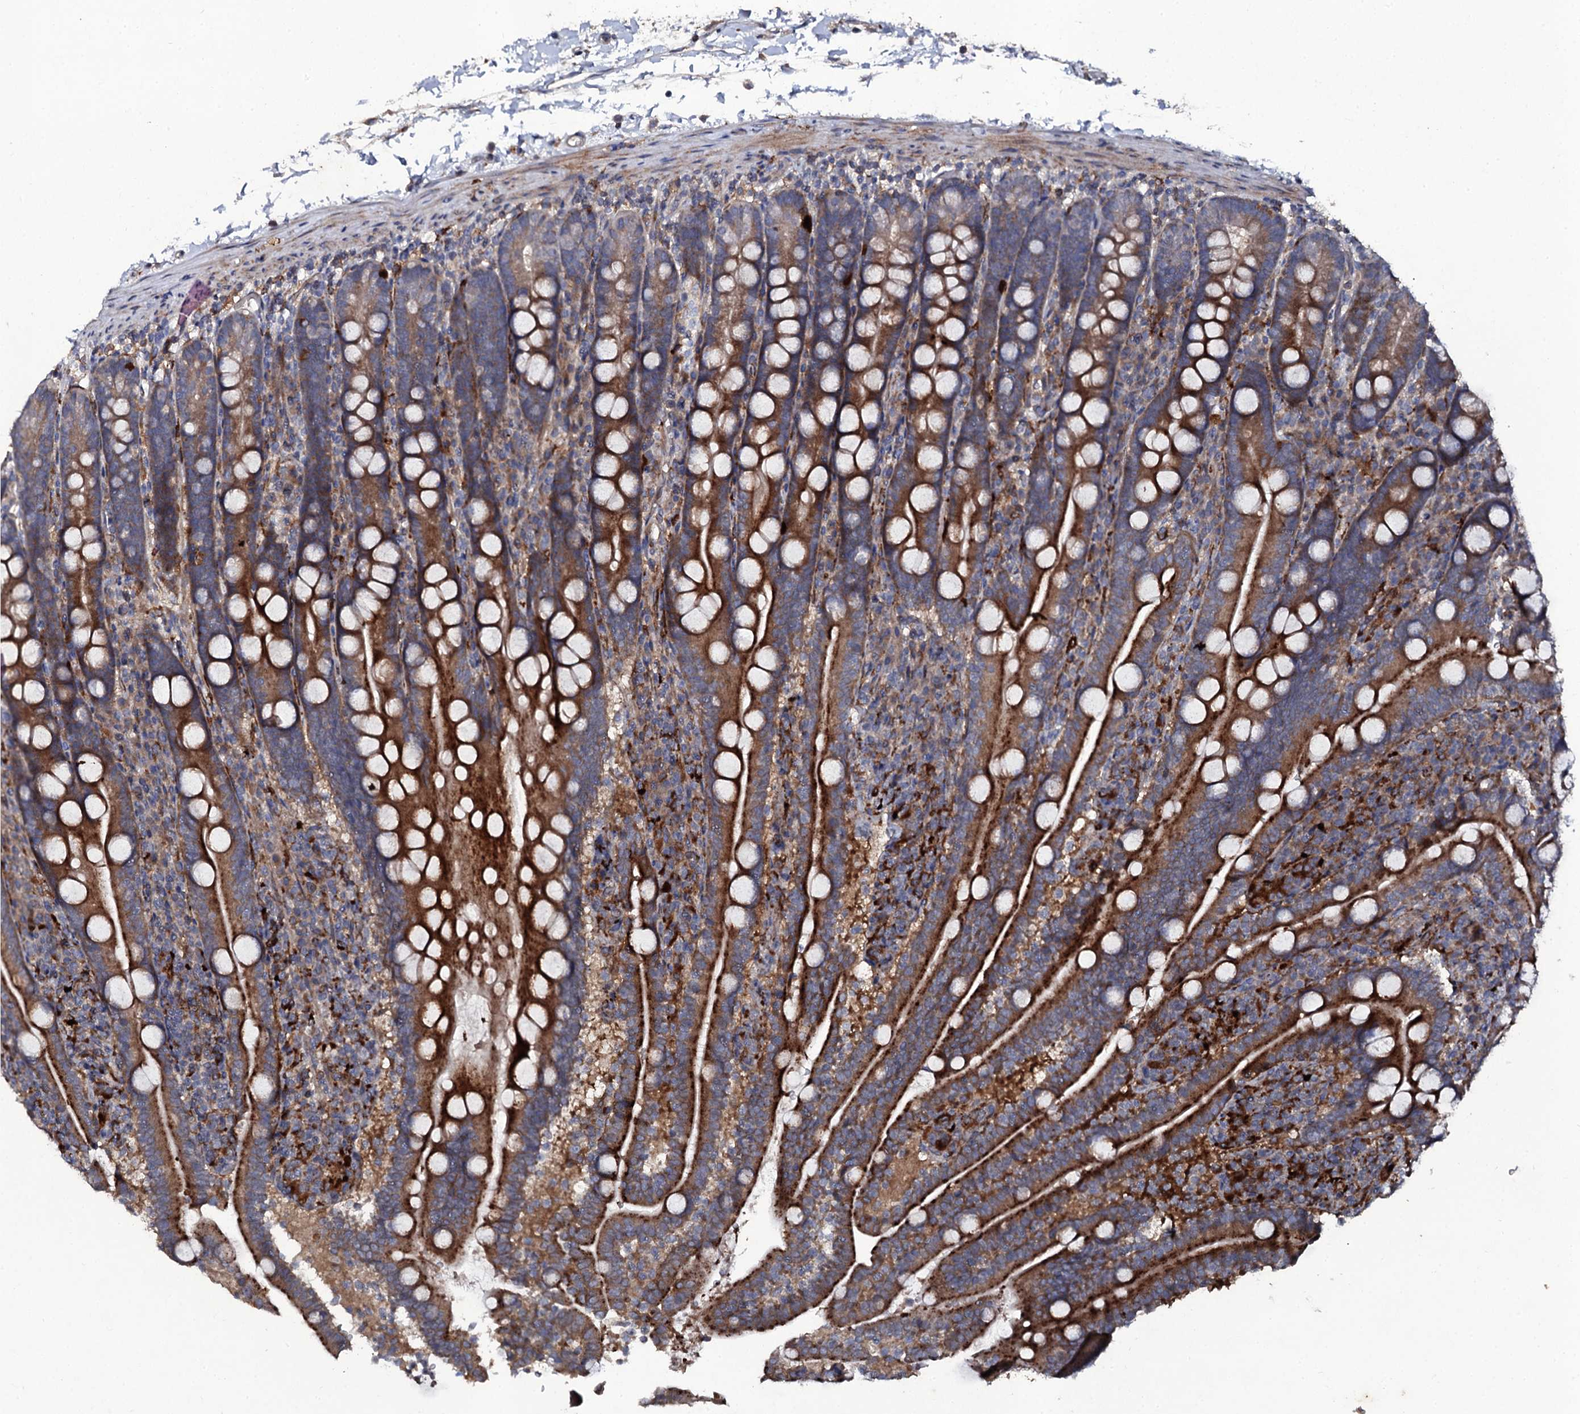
{"staining": {"intensity": "moderate", "quantity": ">75%", "location": "cytoplasmic/membranous"}, "tissue": "duodenum", "cell_type": "Glandular cells", "image_type": "normal", "snomed": [{"axis": "morphology", "description": "Normal tissue, NOS"}, {"axis": "topography", "description": "Duodenum"}], "caption": "IHC staining of unremarkable duodenum, which displays medium levels of moderate cytoplasmic/membranous expression in approximately >75% of glandular cells indicating moderate cytoplasmic/membranous protein staining. The staining was performed using DAB (brown) for protein detection and nuclei were counterstained in hematoxylin (blue).", "gene": "LRRC28", "patient": {"sex": "male", "age": 35}}